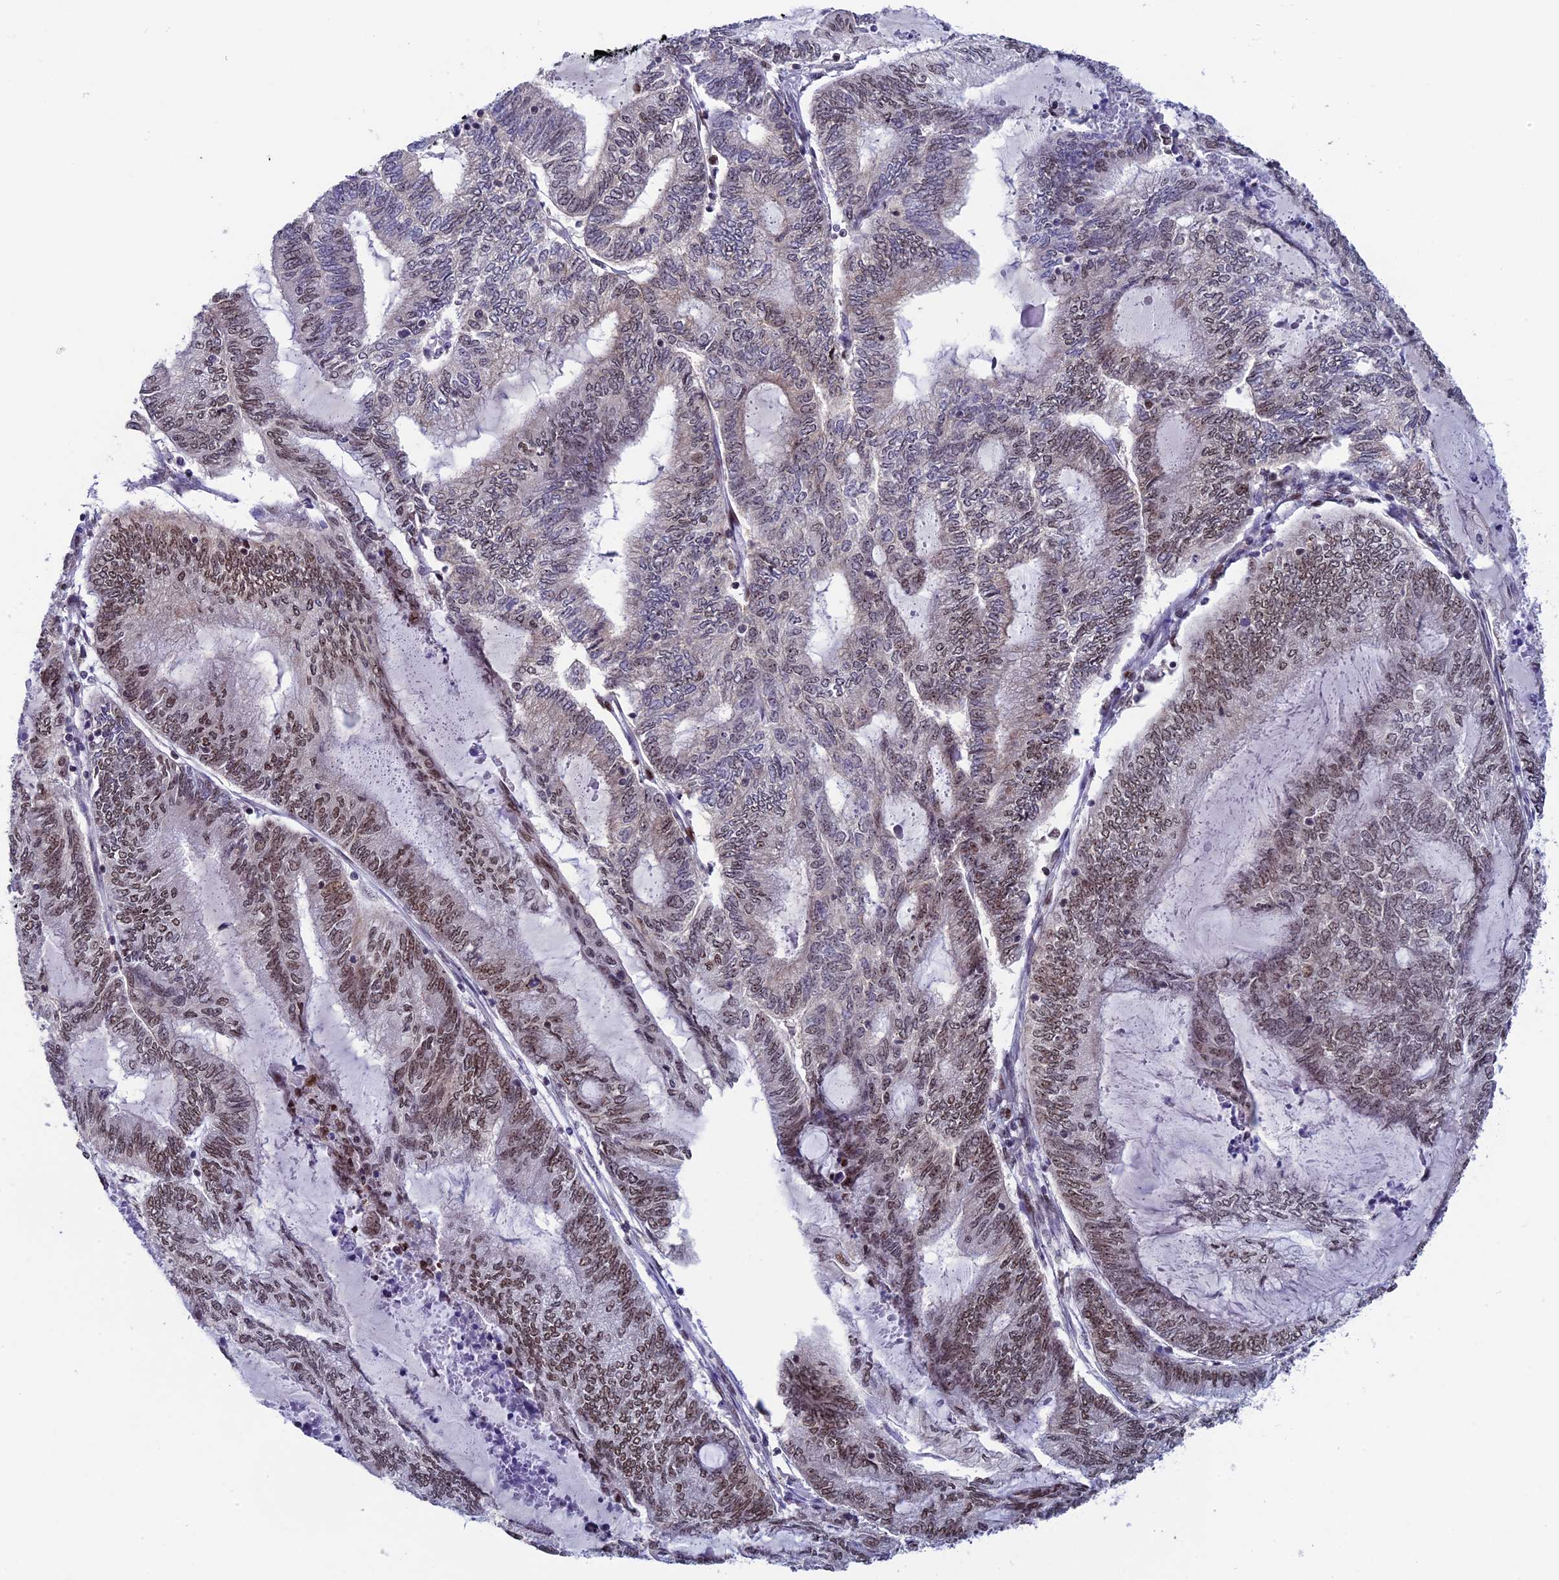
{"staining": {"intensity": "moderate", "quantity": "25%-75%", "location": "nuclear"}, "tissue": "endometrial cancer", "cell_type": "Tumor cells", "image_type": "cancer", "snomed": [{"axis": "morphology", "description": "Adenocarcinoma, NOS"}, {"axis": "topography", "description": "Uterus"}, {"axis": "topography", "description": "Endometrium"}], "caption": "Immunohistochemical staining of endometrial adenocarcinoma reveals medium levels of moderate nuclear protein expression in about 25%-75% of tumor cells. (IHC, brightfield microscopy, high magnification).", "gene": "CCDC86", "patient": {"sex": "female", "age": 70}}